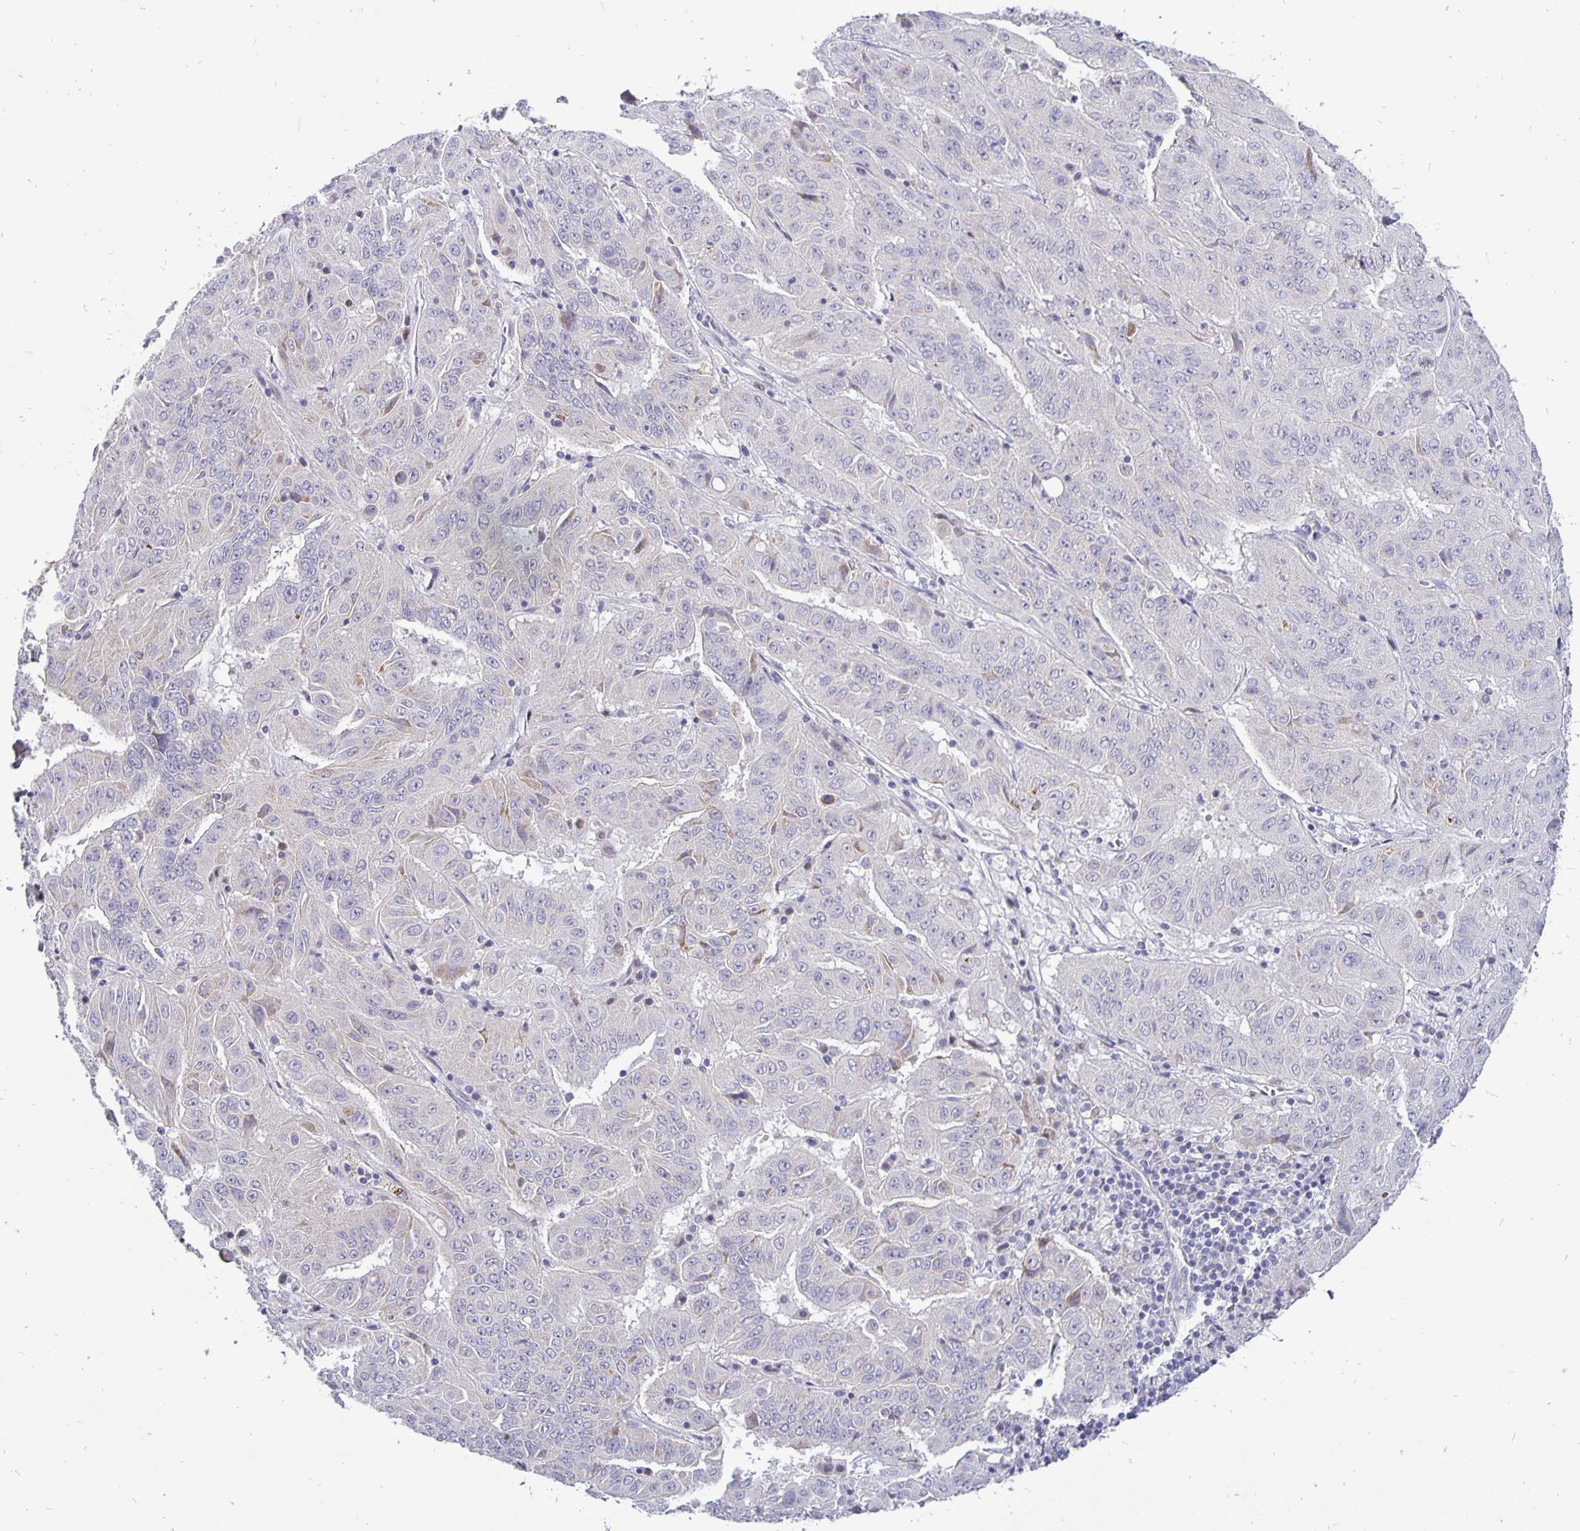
{"staining": {"intensity": "negative", "quantity": "none", "location": "none"}, "tissue": "pancreatic cancer", "cell_type": "Tumor cells", "image_type": "cancer", "snomed": [{"axis": "morphology", "description": "Adenocarcinoma, NOS"}, {"axis": "topography", "description": "Pancreas"}], "caption": "Immunohistochemistry of pancreatic adenocarcinoma exhibits no expression in tumor cells.", "gene": "ERBB2", "patient": {"sex": "male", "age": 63}}